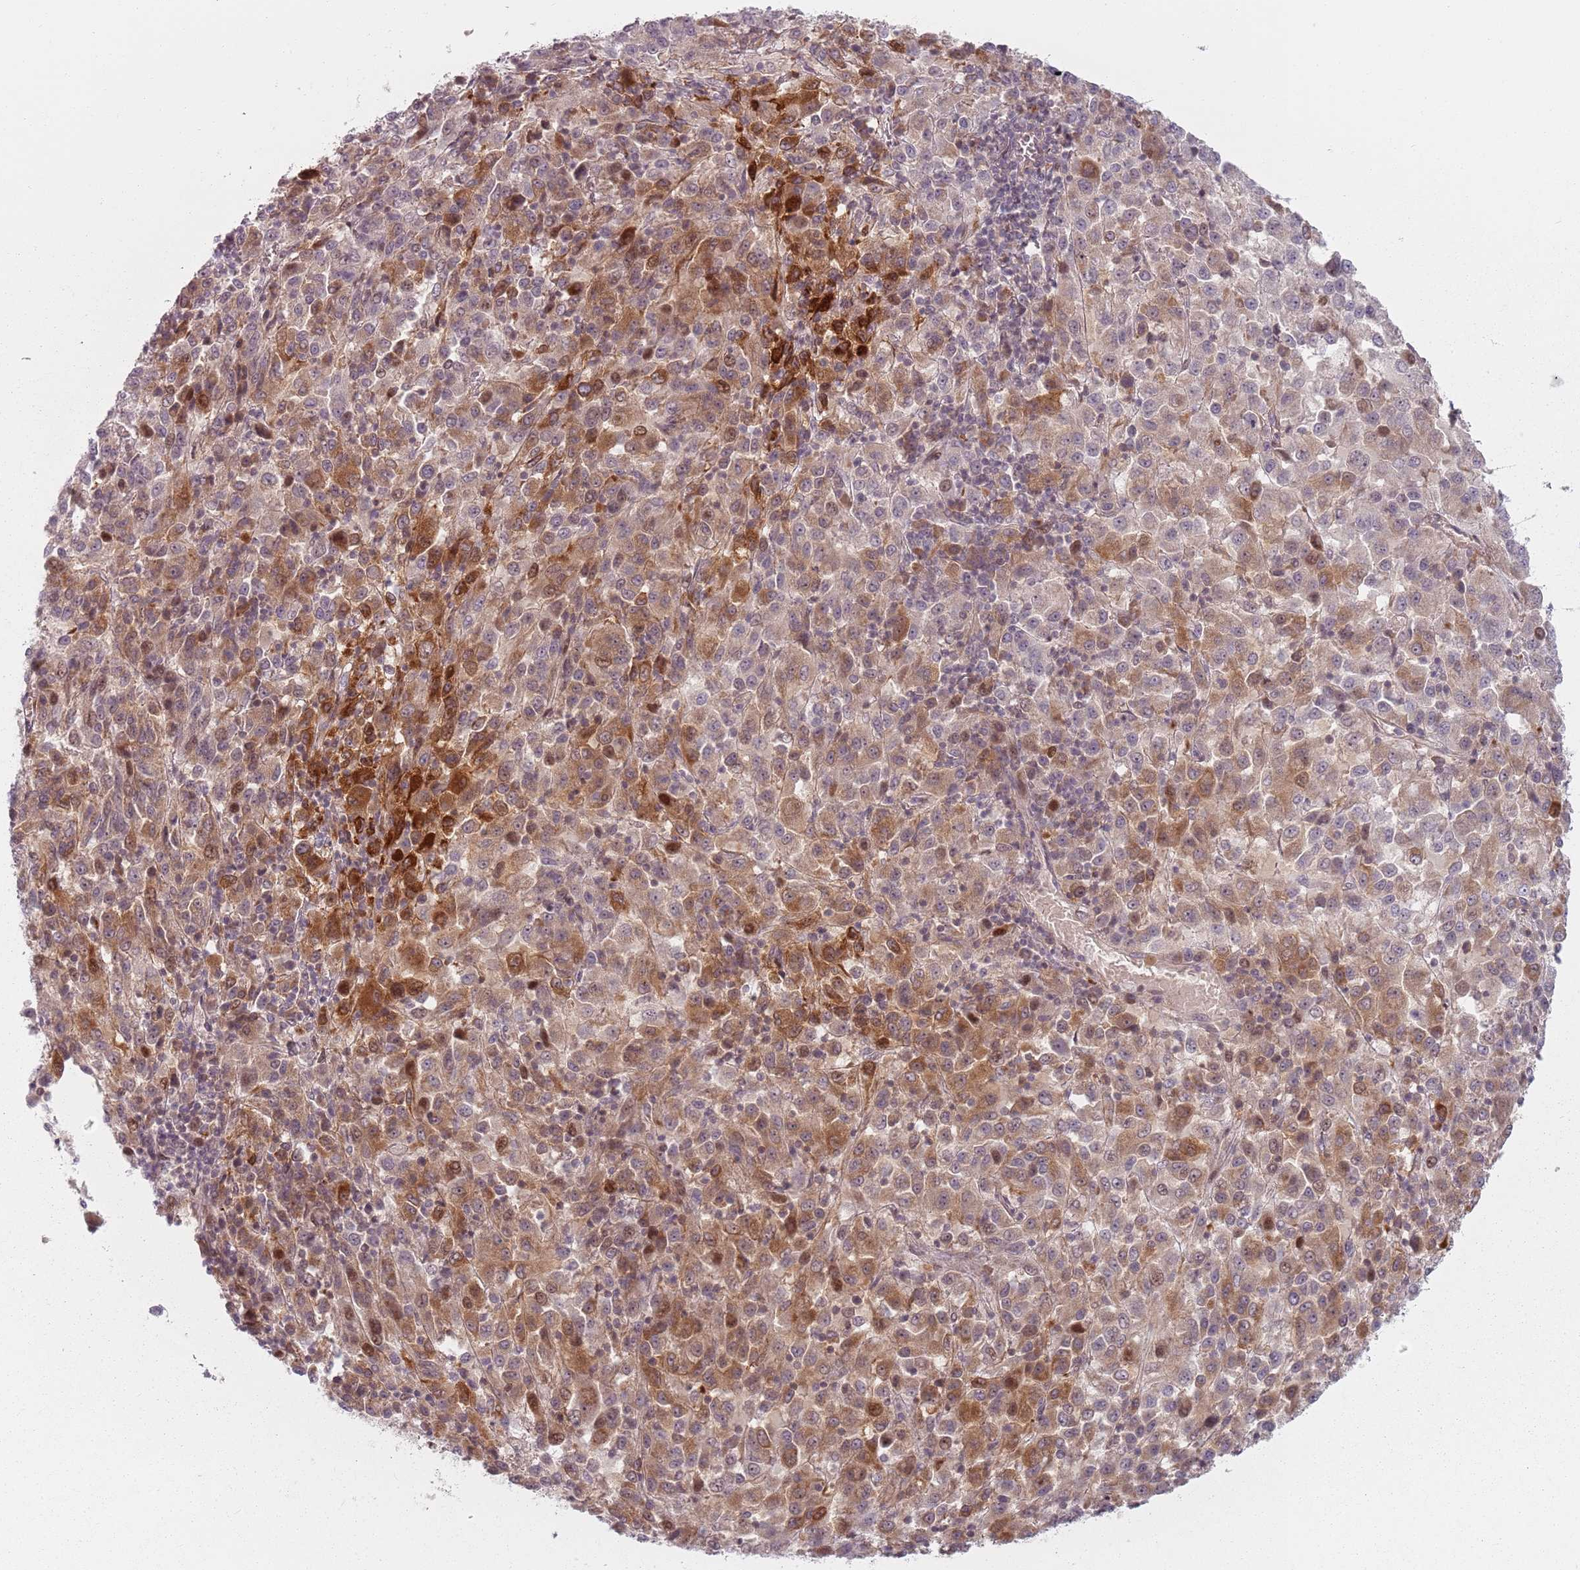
{"staining": {"intensity": "moderate", "quantity": ">75%", "location": "cytoplasmic/membranous,nuclear"}, "tissue": "melanoma", "cell_type": "Tumor cells", "image_type": "cancer", "snomed": [{"axis": "morphology", "description": "Malignant melanoma, Metastatic site"}, {"axis": "topography", "description": "Lung"}], "caption": "Protein positivity by immunohistochemistry exhibits moderate cytoplasmic/membranous and nuclear staining in about >75% of tumor cells in malignant melanoma (metastatic site).", "gene": "RPS6KA2", "patient": {"sex": "male", "age": 64}}